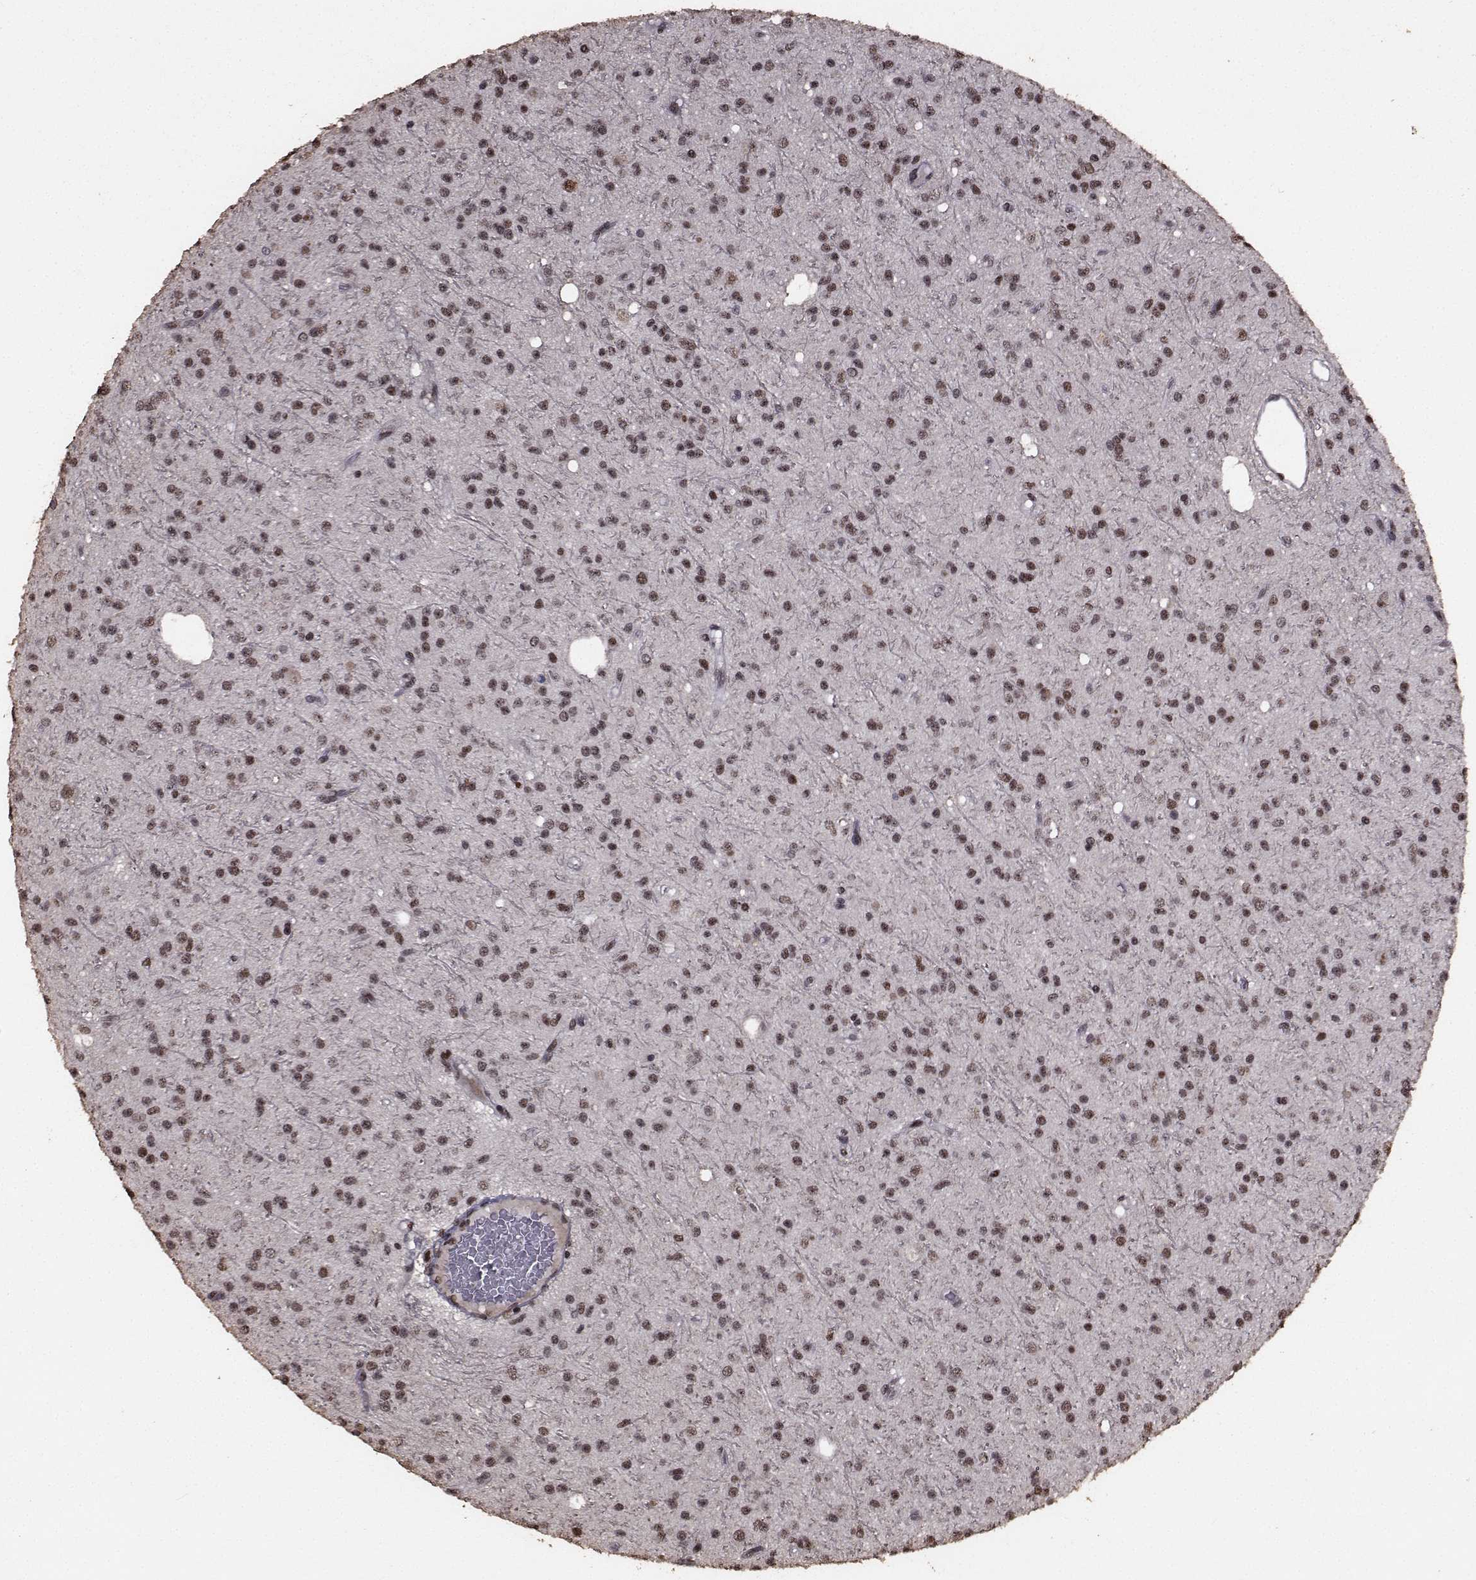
{"staining": {"intensity": "moderate", "quantity": ">75%", "location": "nuclear"}, "tissue": "glioma", "cell_type": "Tumor cells", "image_type": "cancer", "snomed": [{"axis": "morphology", "description": "Glioma, malignant, Low grade"}, {"axis": "topography", "description": "Brain"}], "caption": "IHC of glioma exhibits medium levels of moderate nuclear positivity in about >75% of tumor cells.", "gene": "SF1", "patient": {"sex": "male", "age": 27}}